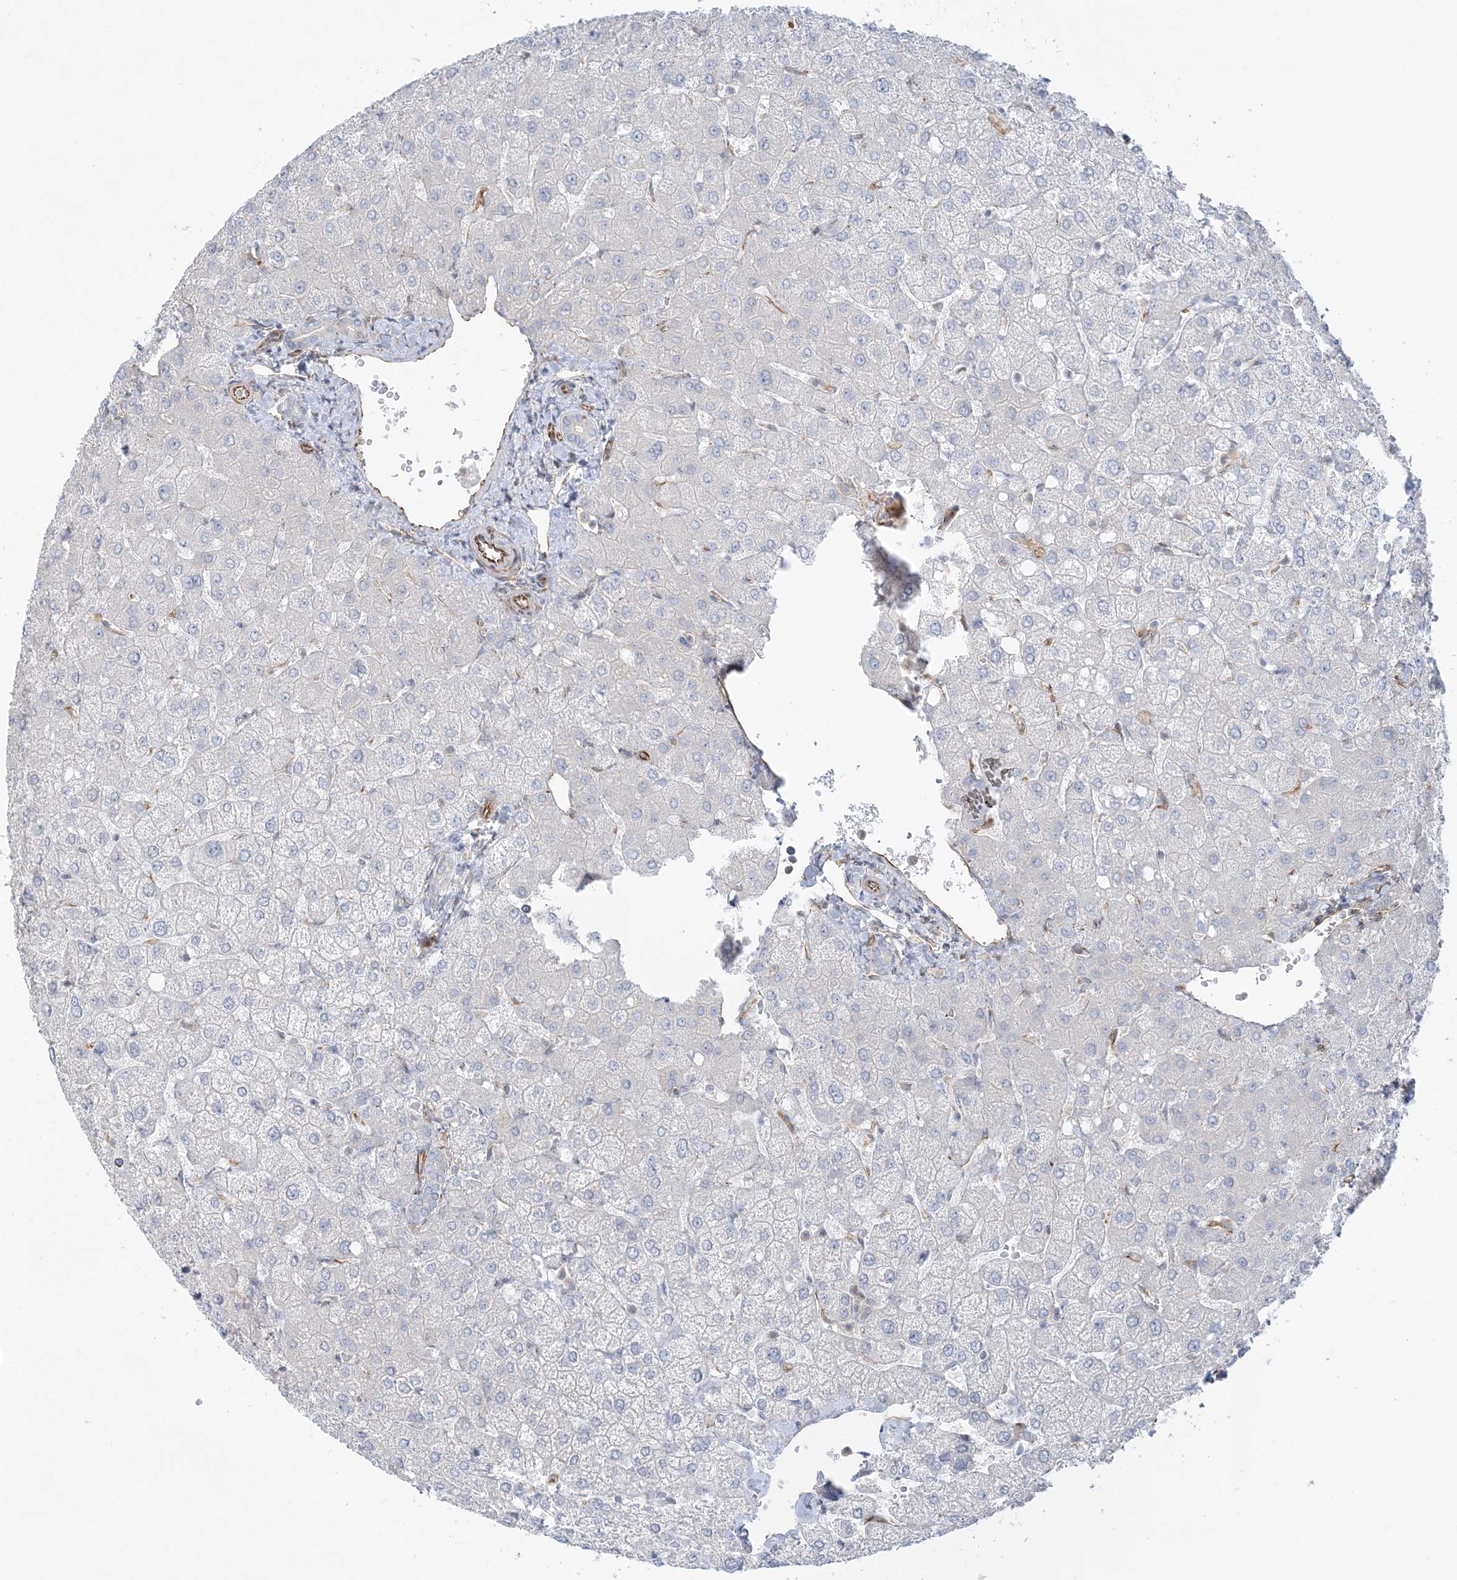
{"staining": {"intensity": "negative", "quantity": "none", "location": "none"}, "tissue": "liver", "cell_type": "Cholangiocytes", "image_type": "normal", "snomed": [{"axis": "morphology", "description": "Normal tissue, NOS"}, {"axis": "topography", "description": "Liver"}], "caption": "DAB immunohistochemical staining of unremarkable liver exhibits no significant staining in cholangiocytes. Nuclei are stained in blue.", "gene": "SCLT1", "patient": {"sex": "female", "age": 54}}